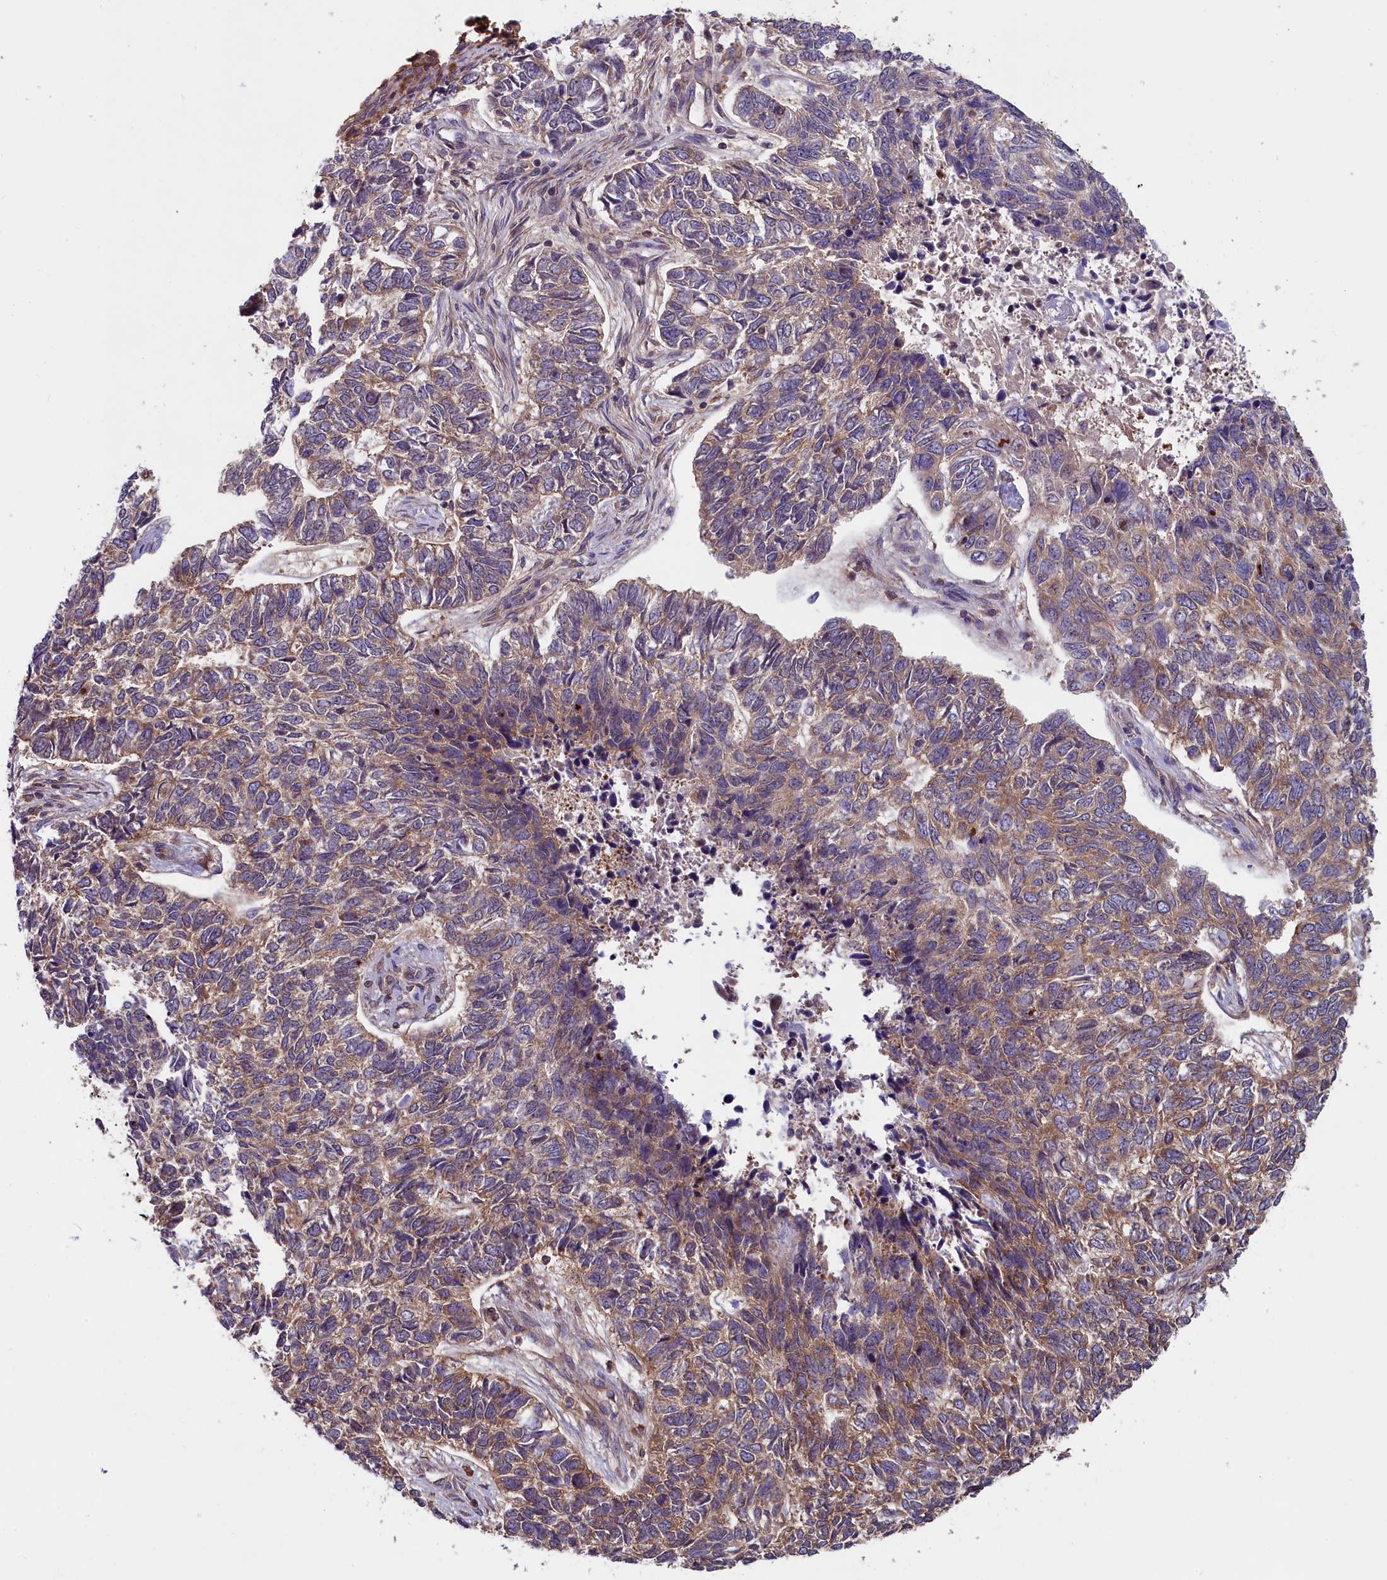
{"staining": {"intensity": "moderate", "quantity": "<25%", "location": "cytoplasmic/membranous"}, "tissue": "skin cancer", "cell_type": "Tumor cells", "image_type": "cancer", "snomed": [{"axis": "morphology", "description": "Basal cell carcinoma"}, {"axis": "topography", "description": "Skin"}], "caption": "Skin cancer was stained to show a protein in brown. There is low levels of moderate cytoplasmic/membranous expression in approximately <25% of tumor cells.", "gene": "MYO9B", "patient": {"sex": "female", "age": 65}}